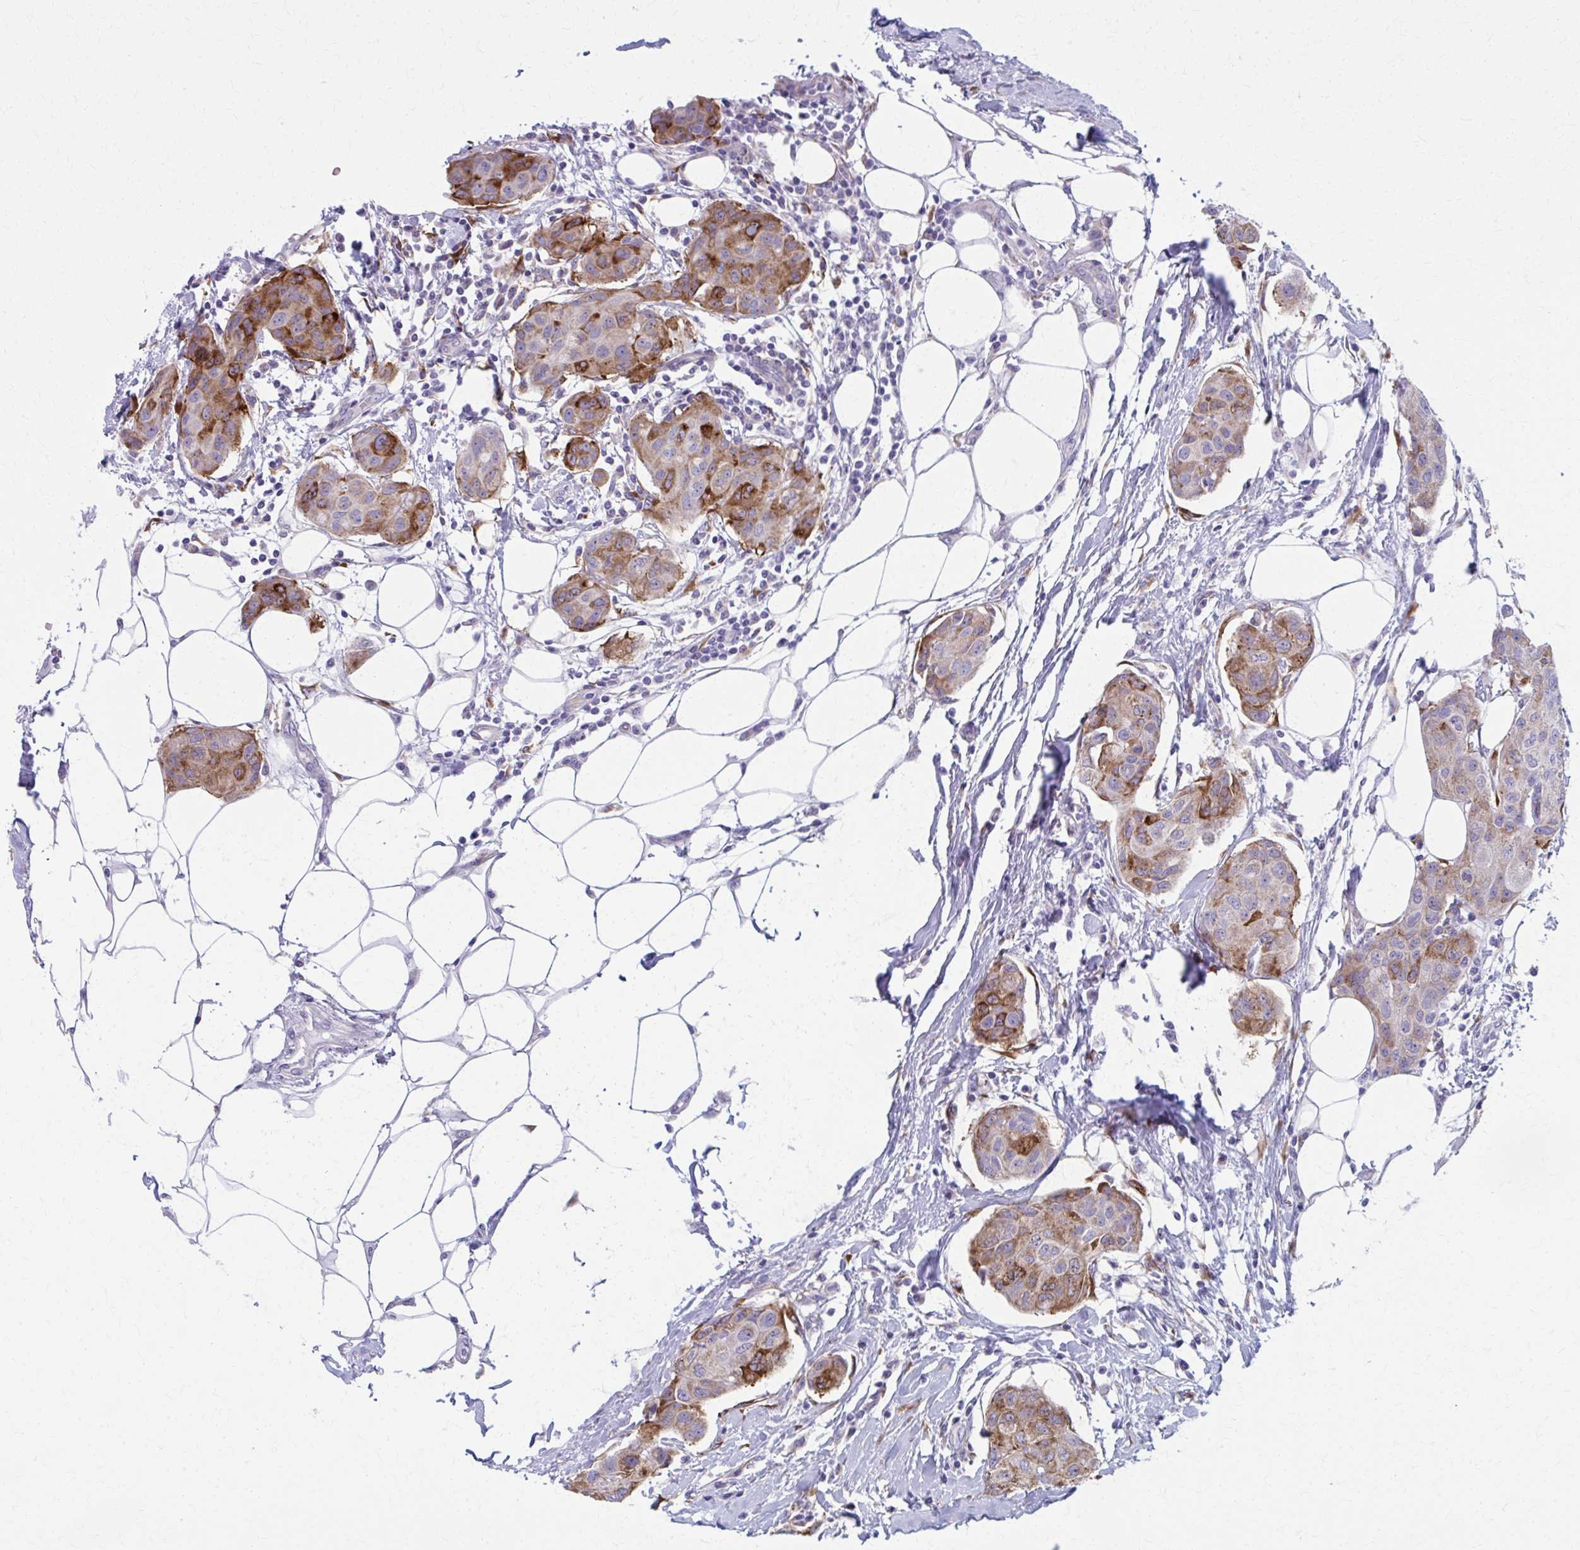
{"staining": {"intensity": "moderate", "quantity": "25%-75%", "location": "cytoplasmic/membranous"}, "tissue": "breast cancer", "cell_type": "Tumor cells", "image_type": "cancer", "snomed": [{"axis": "morphology", "description": "Duct carcinoma"}, {"axis": "topography", "description": "Breast"}, {"axis": "topography", "description": "Lymph node"}], "caption": "DAB immunohistochemical staining of human intraductal carcinoma (breast) displays moderate cytoplasmic/membranous protein expression in about 25%-75% of tumor cells. (IHC, brightfield microscopy, high magnification).", "gene": "SPATS2L", "patient": {"sex": "female", "age": 80}}